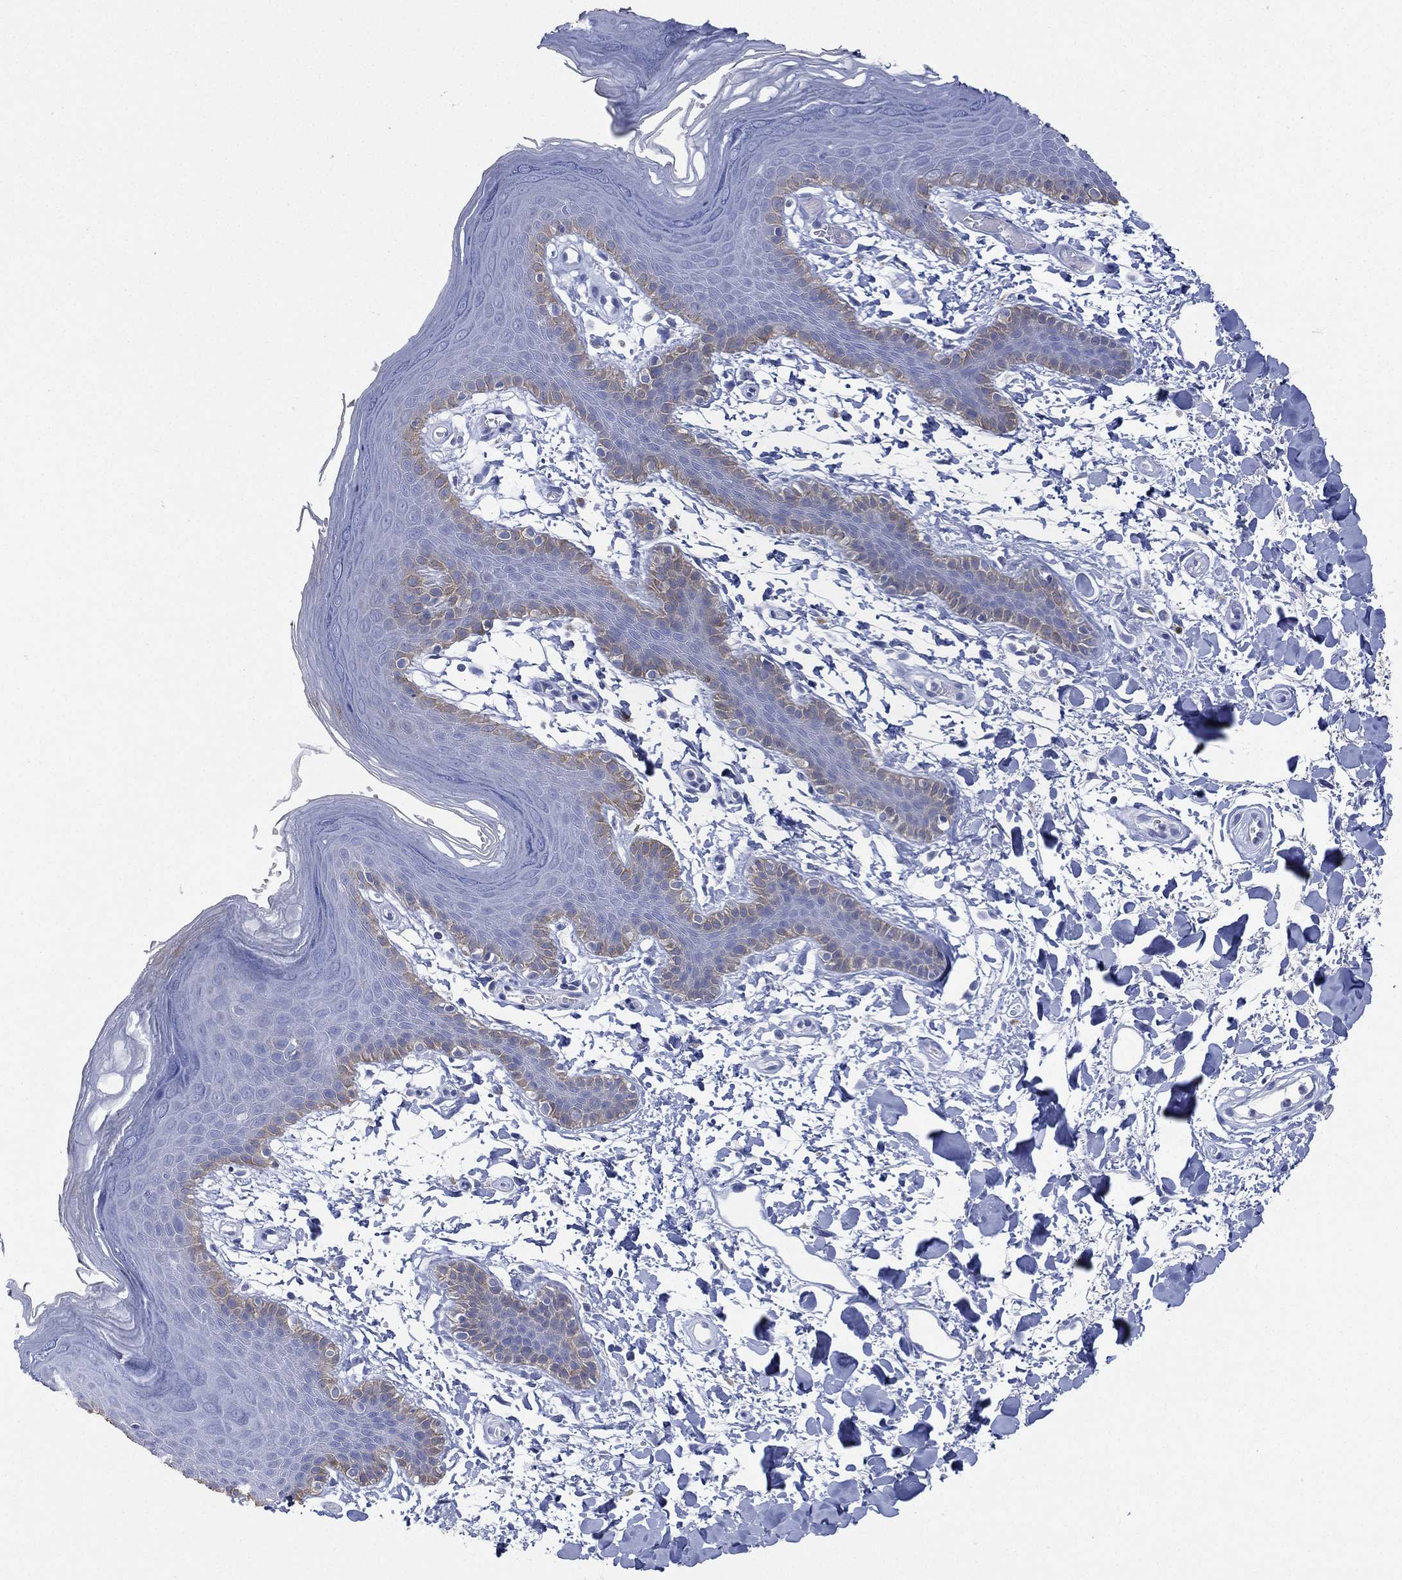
{"staining": {"intensity": "weak", "quantity": "<25%", "location": "cytoplasmic/membranous"}, "tissue": "skin", "cell_type": "Epidermal cells", "image_type": "normal", "snomed": [{"axis": "morphology", "description": "Normal tissue, NOS"}, {"axis": "topography", "description": "Anal"}], "caption": "Image shows no significant protein expression in epidermal cells of benign skin.", "gene": "FMO1", "patient": {"sex": "male", "age": 53}}